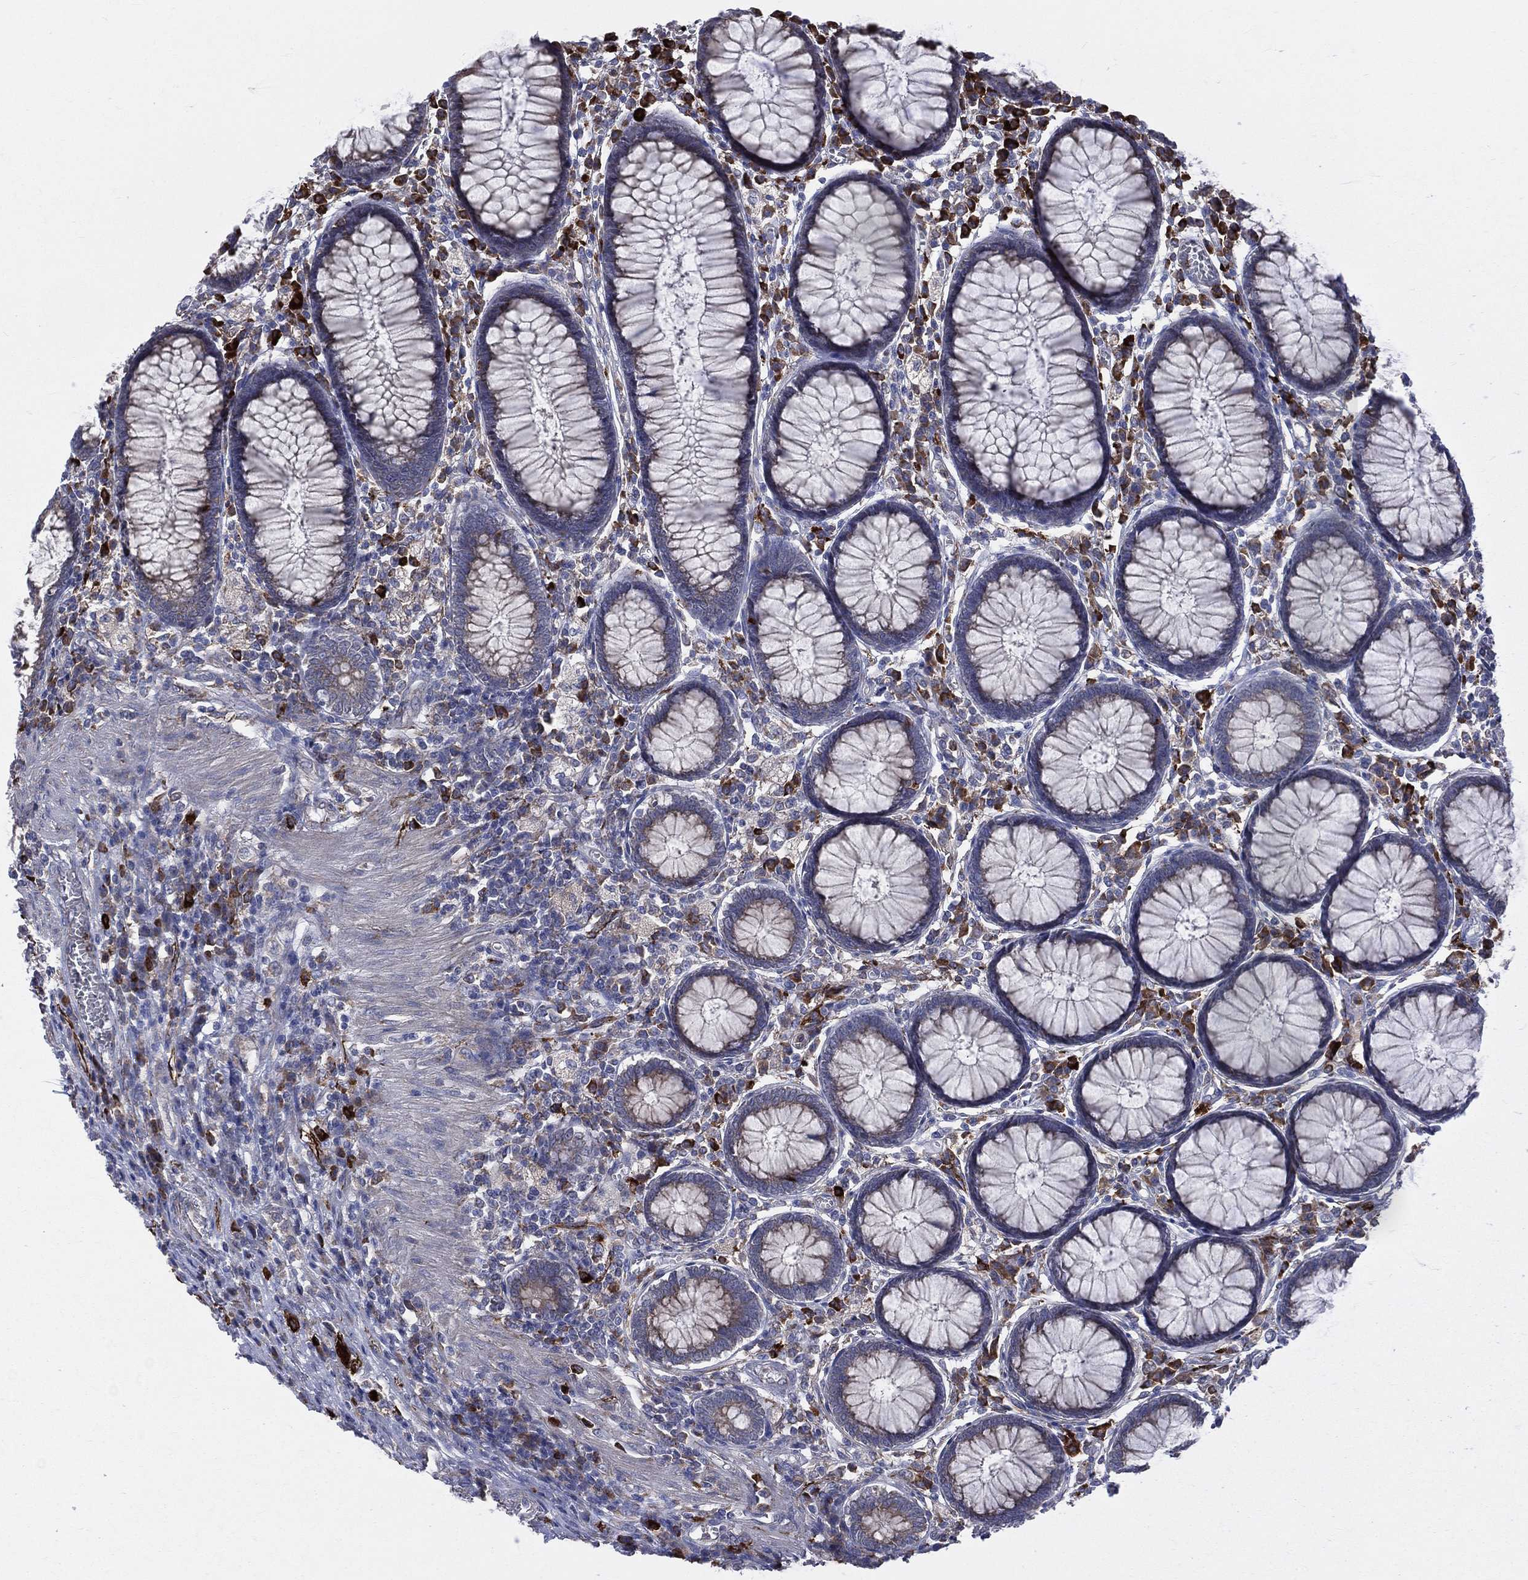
{"staining": {"intensity": "negative", "quantity": "none", "location": "none"}, "tissue": "colon", "cell_type": "Endothelial cells", "image_type": "normal", "snomed": [{"axis": "morphology", "description": "Normal tissue, NOS"}, {"axis": "topography", "description": "Colon"}], "caption": "An immunohistochemistry histopathology image of benign colon is shown. There is no staining in endothelial cells of colon.", "gene": "CCDC159", "patient": {"sex": "male", "age": 65}}